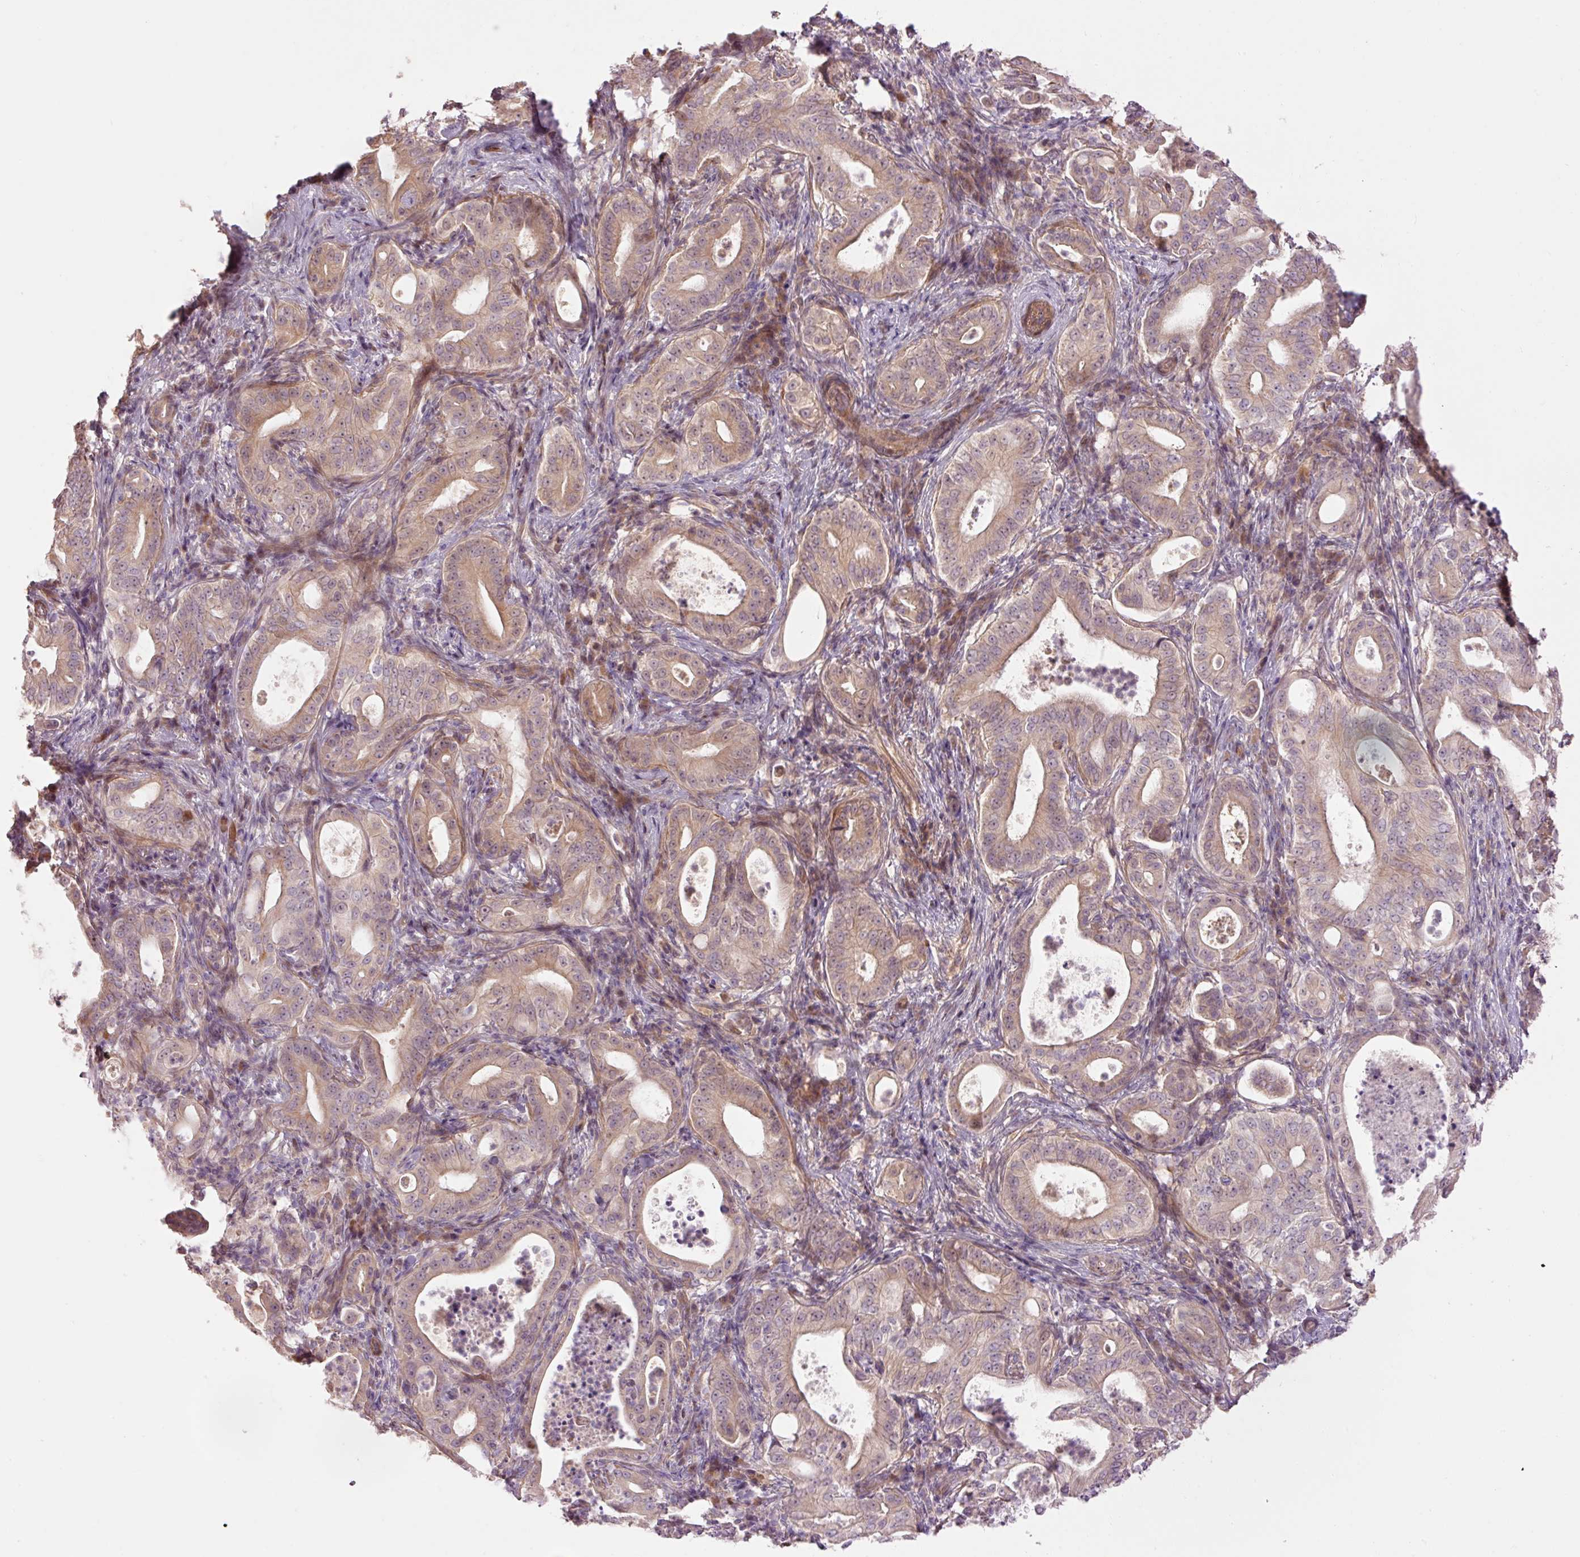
{"staining": {"intensity": "weak", "quantity": ">75%", "location": "cytoplasmic/membranous,nuclear"}, "tissue": "pancreatic cancer", "cell_type": "Tumor cells", "image_type": "cancer", "snomed": [{"axis": "morphology", "description": "Adenocarcinoma, NOS"}, {"axis": "topography", "description": "Pancreas"}], "caption": "Pancreatic cancer tissue exhibits weak cytoplasmic/membranous and nuclear staining in approximately >75% of tumor cells, visualized by immunohistochemistry.", "gene": "SLC29A3", "patient": {"sex": "male", "age": 71}}